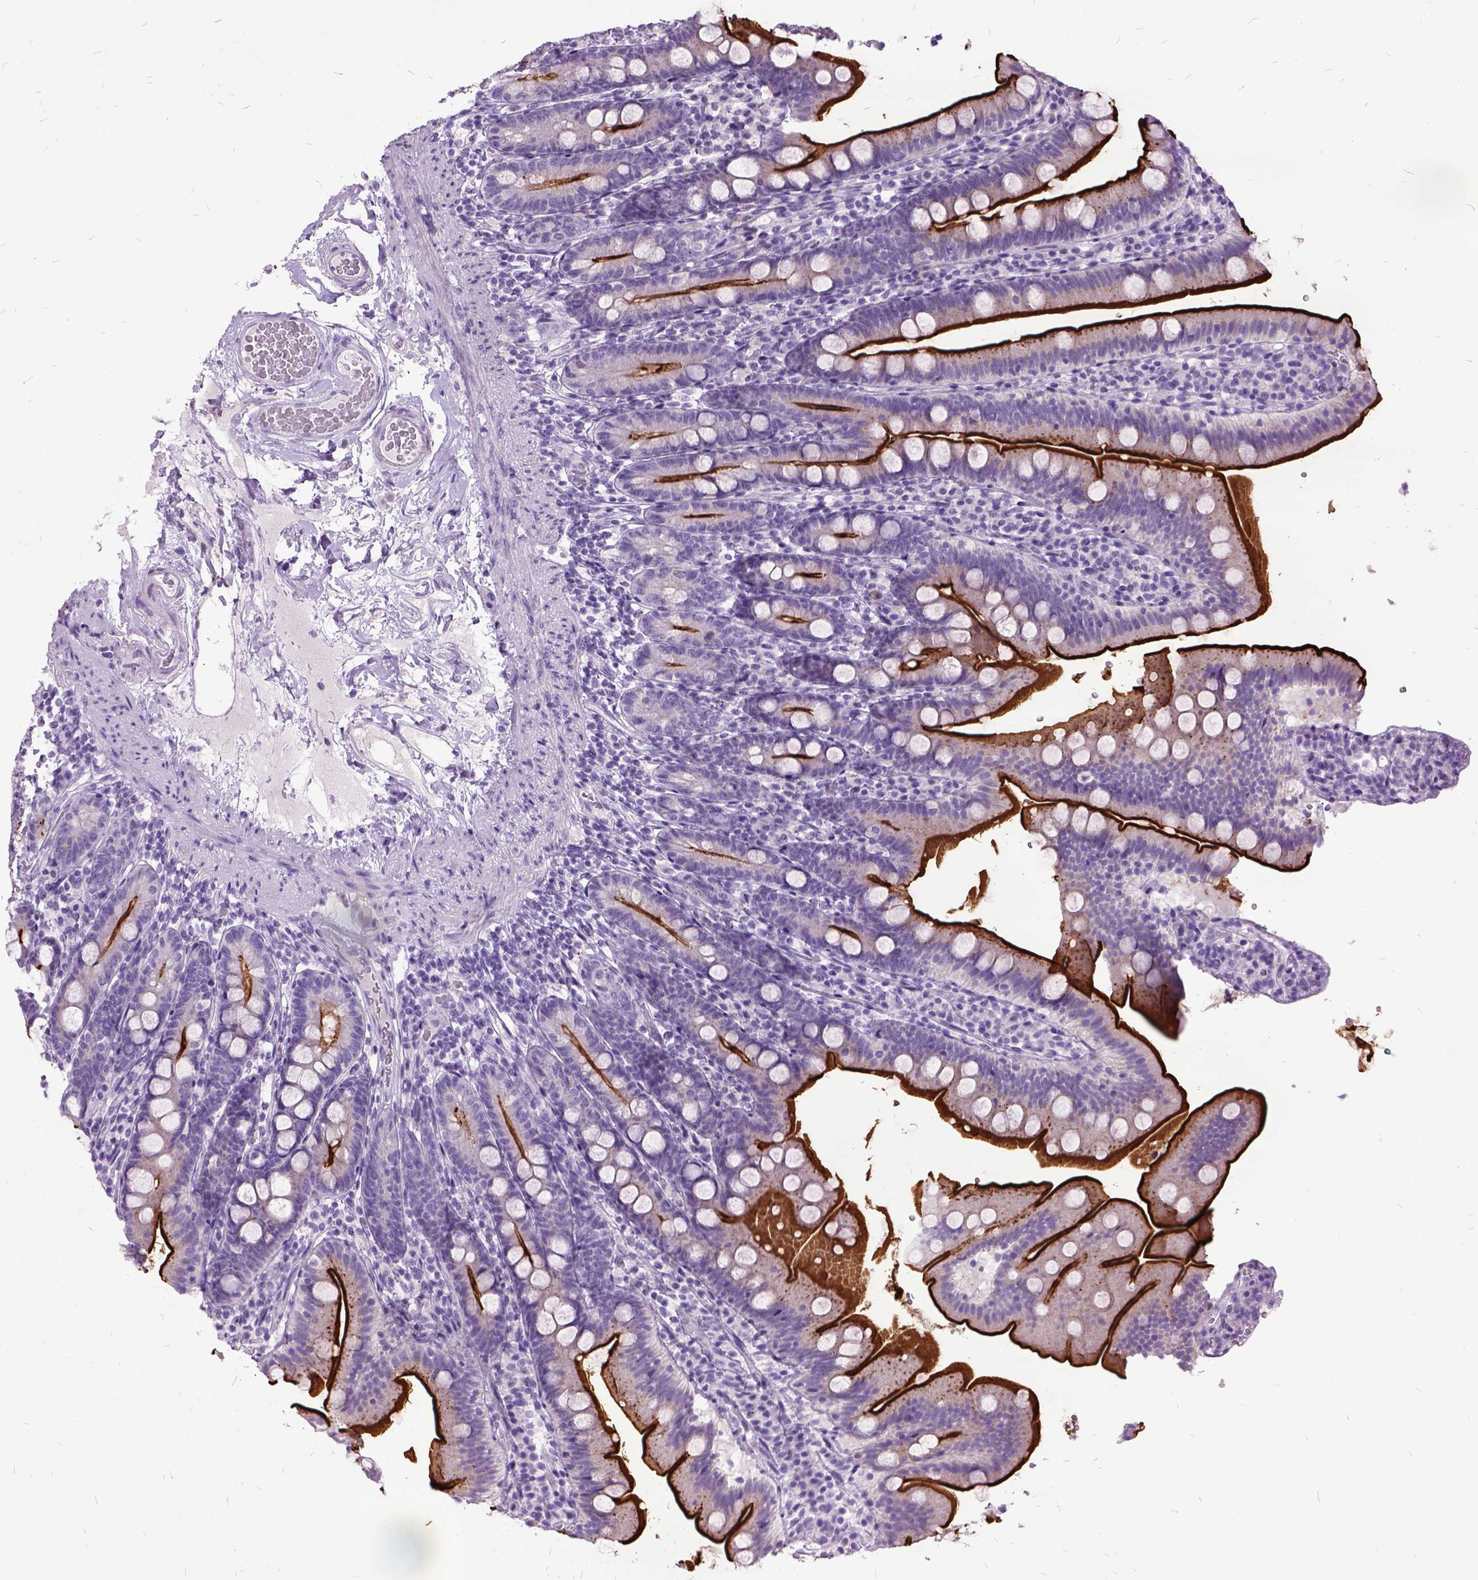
{"staining": {"intensity": "strong", "quantity": "25%-75%", "location": "cytoplasmic/membranous"}, "tissue": "duodenum", "cell_type": "Glandular cells", "image_type": "normal", "snomed": [{"axis": "morphology", "description": "Normal tissue, NOS"}, {"axis": "topography", "description": "Duodenum"}], "caption": "A high amount of strong cytoplasmic/membranous expression is present in approximately 25%-75% of glandular cells in normal duodenum.", "gene": "MME", "patient": {"sex": "female", "age": 67}}